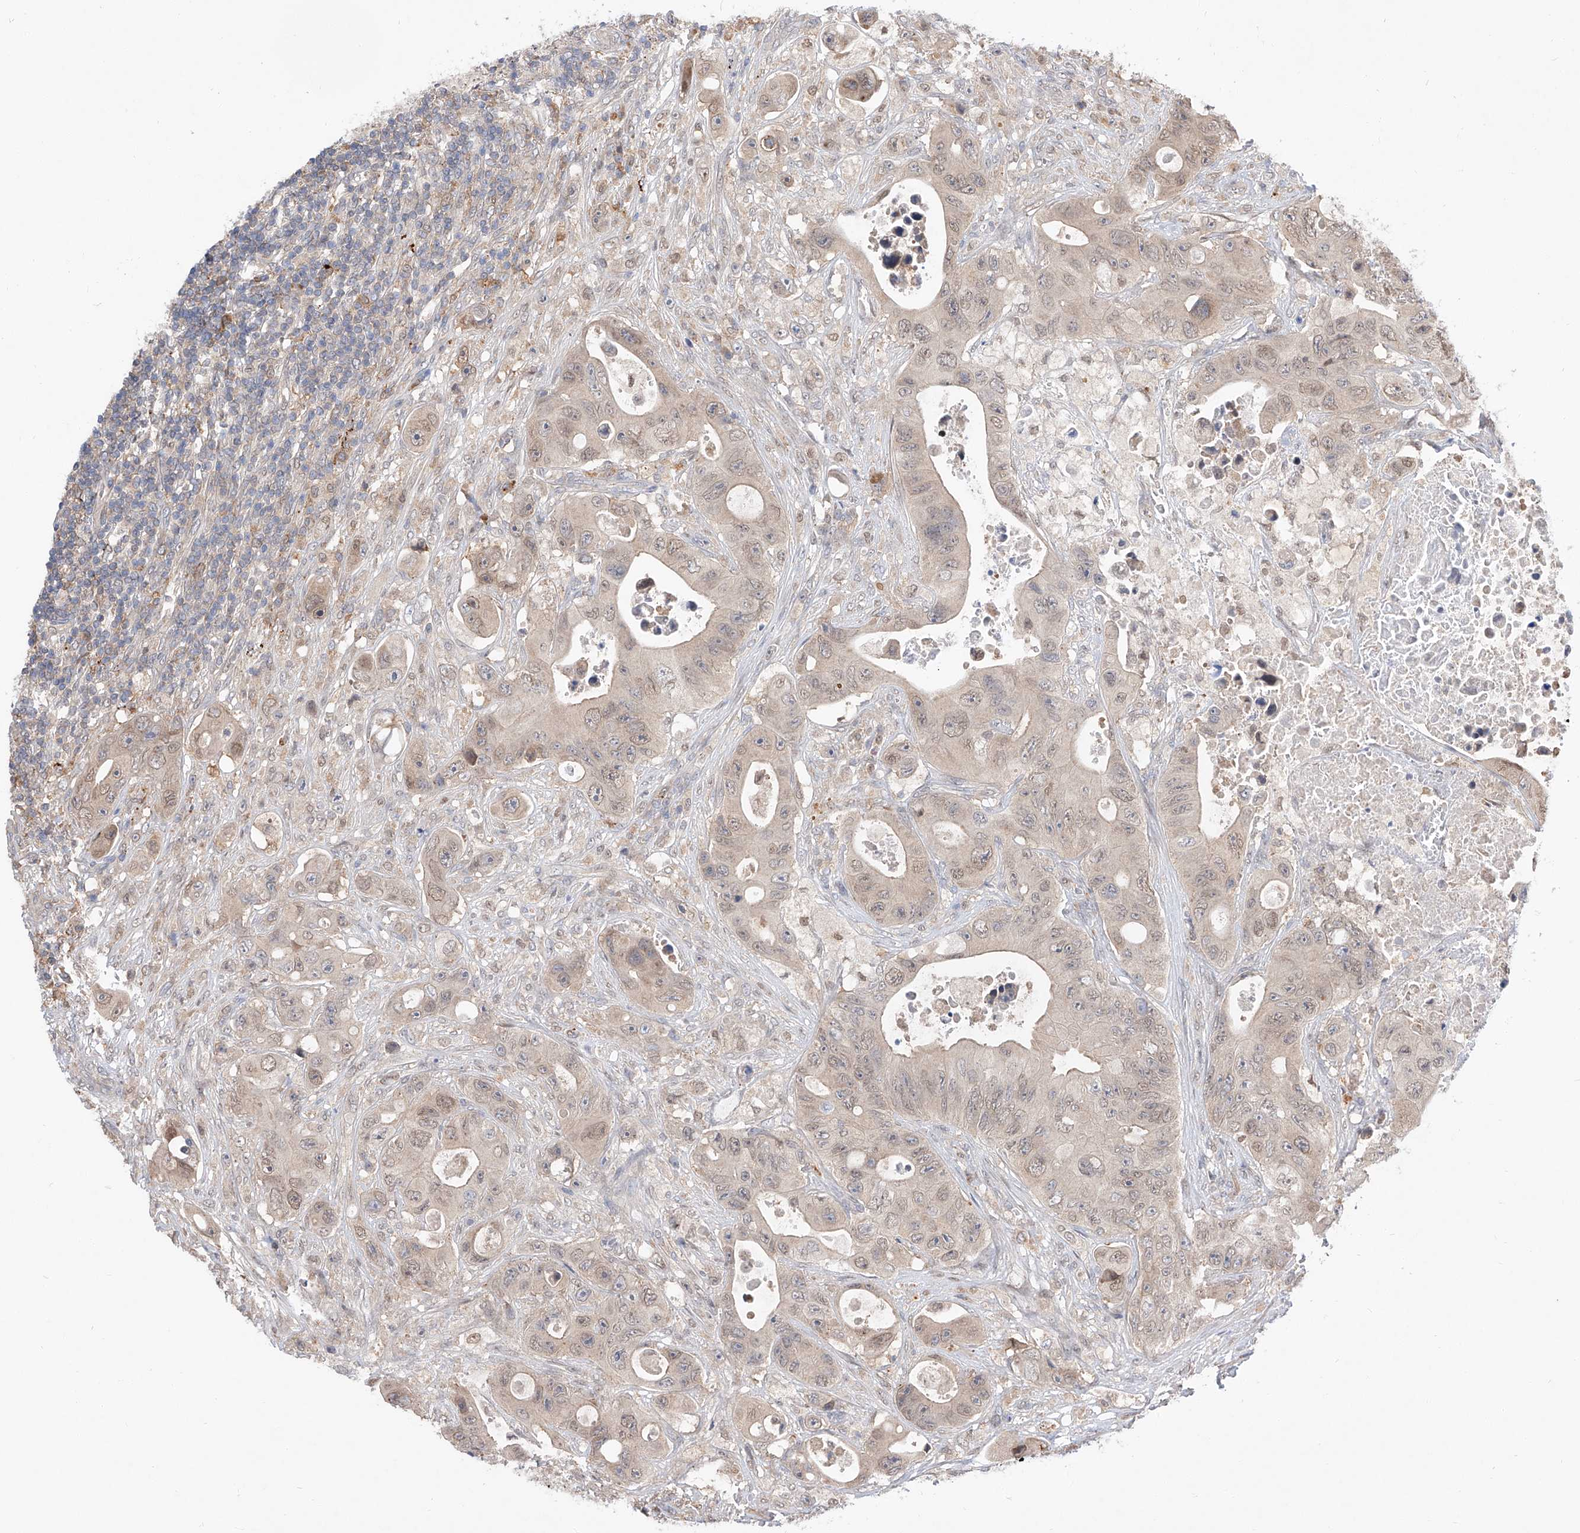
{"staining": {"intensity": "weak", "quantity": ">75%", "location": "cytoplasmic/membranous,nuclear"}, "tissue": "colorectal cancer", "cell_type": "Tumor cells", "image_type": "cancer", "snomed": [{"axis": "morphology", "description": "Adenocarcinoma, NOS"}, {"axis": "topography", "description": "Colon"}], "caption": "Approximately >75% of tumor cells in colorectal adenocarcinoma reveal weak cytoplasmic/membranous and nuclear protein expression as visualized by brown immunohistochemical staining.", "gene": "DIRAS3", "patient": {"sex": "female", "age": 46}}